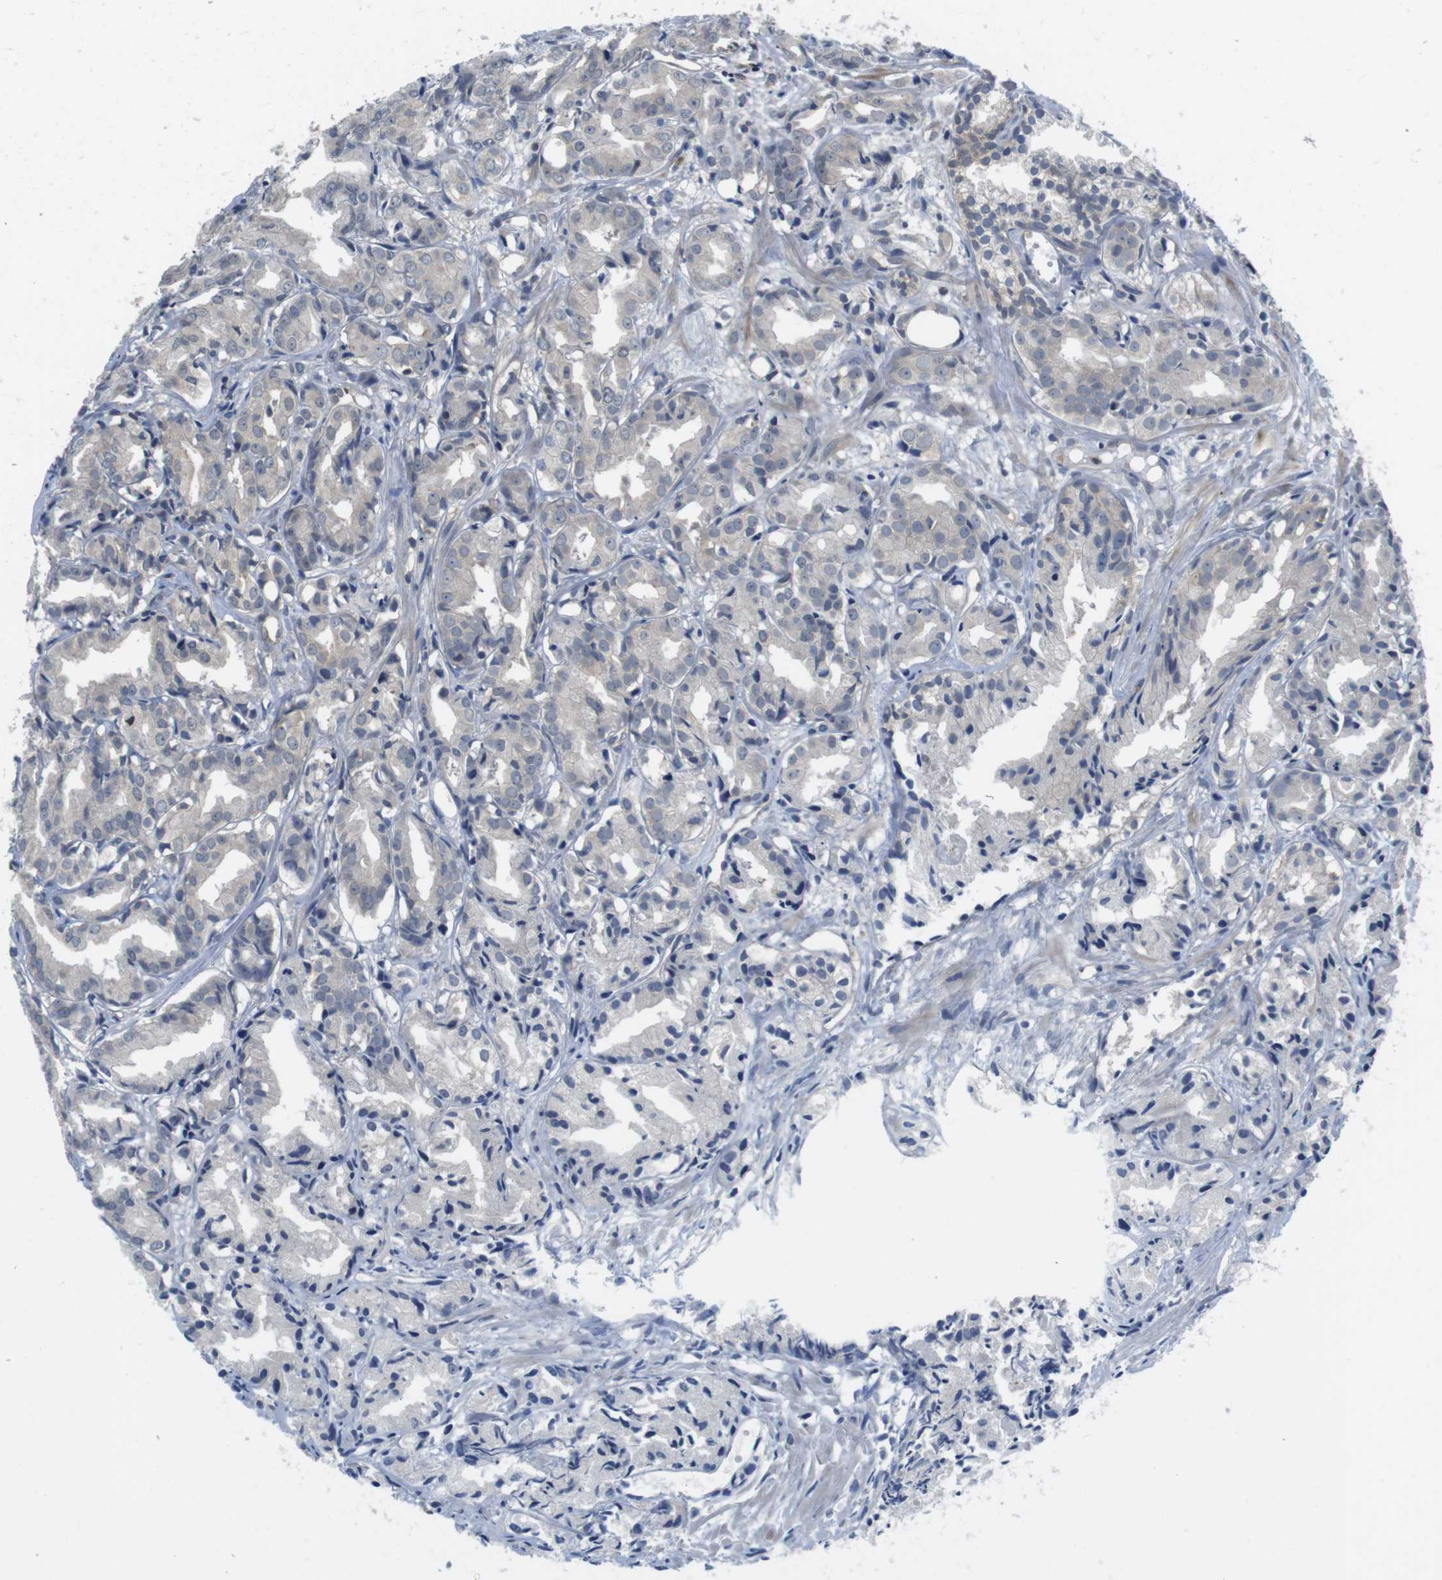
{"staining": {"intensity": "negative", "quantity": "none", "location": "none"}, "tissue": "prostate cancer", "cell_type": "Tumor cells", "image_type": "cancer", "snomed": [{"axis": "morphology", "description": "Adenocarcinoma, Low grade"}, {"axis": "topography", "description": "Prostate"}], "caption": "Immunohistochemistry of human prostate cancer reveals no staining in tumor cells.", "gene": "FADD", "patient": {"sex": "male", "age": 72}}